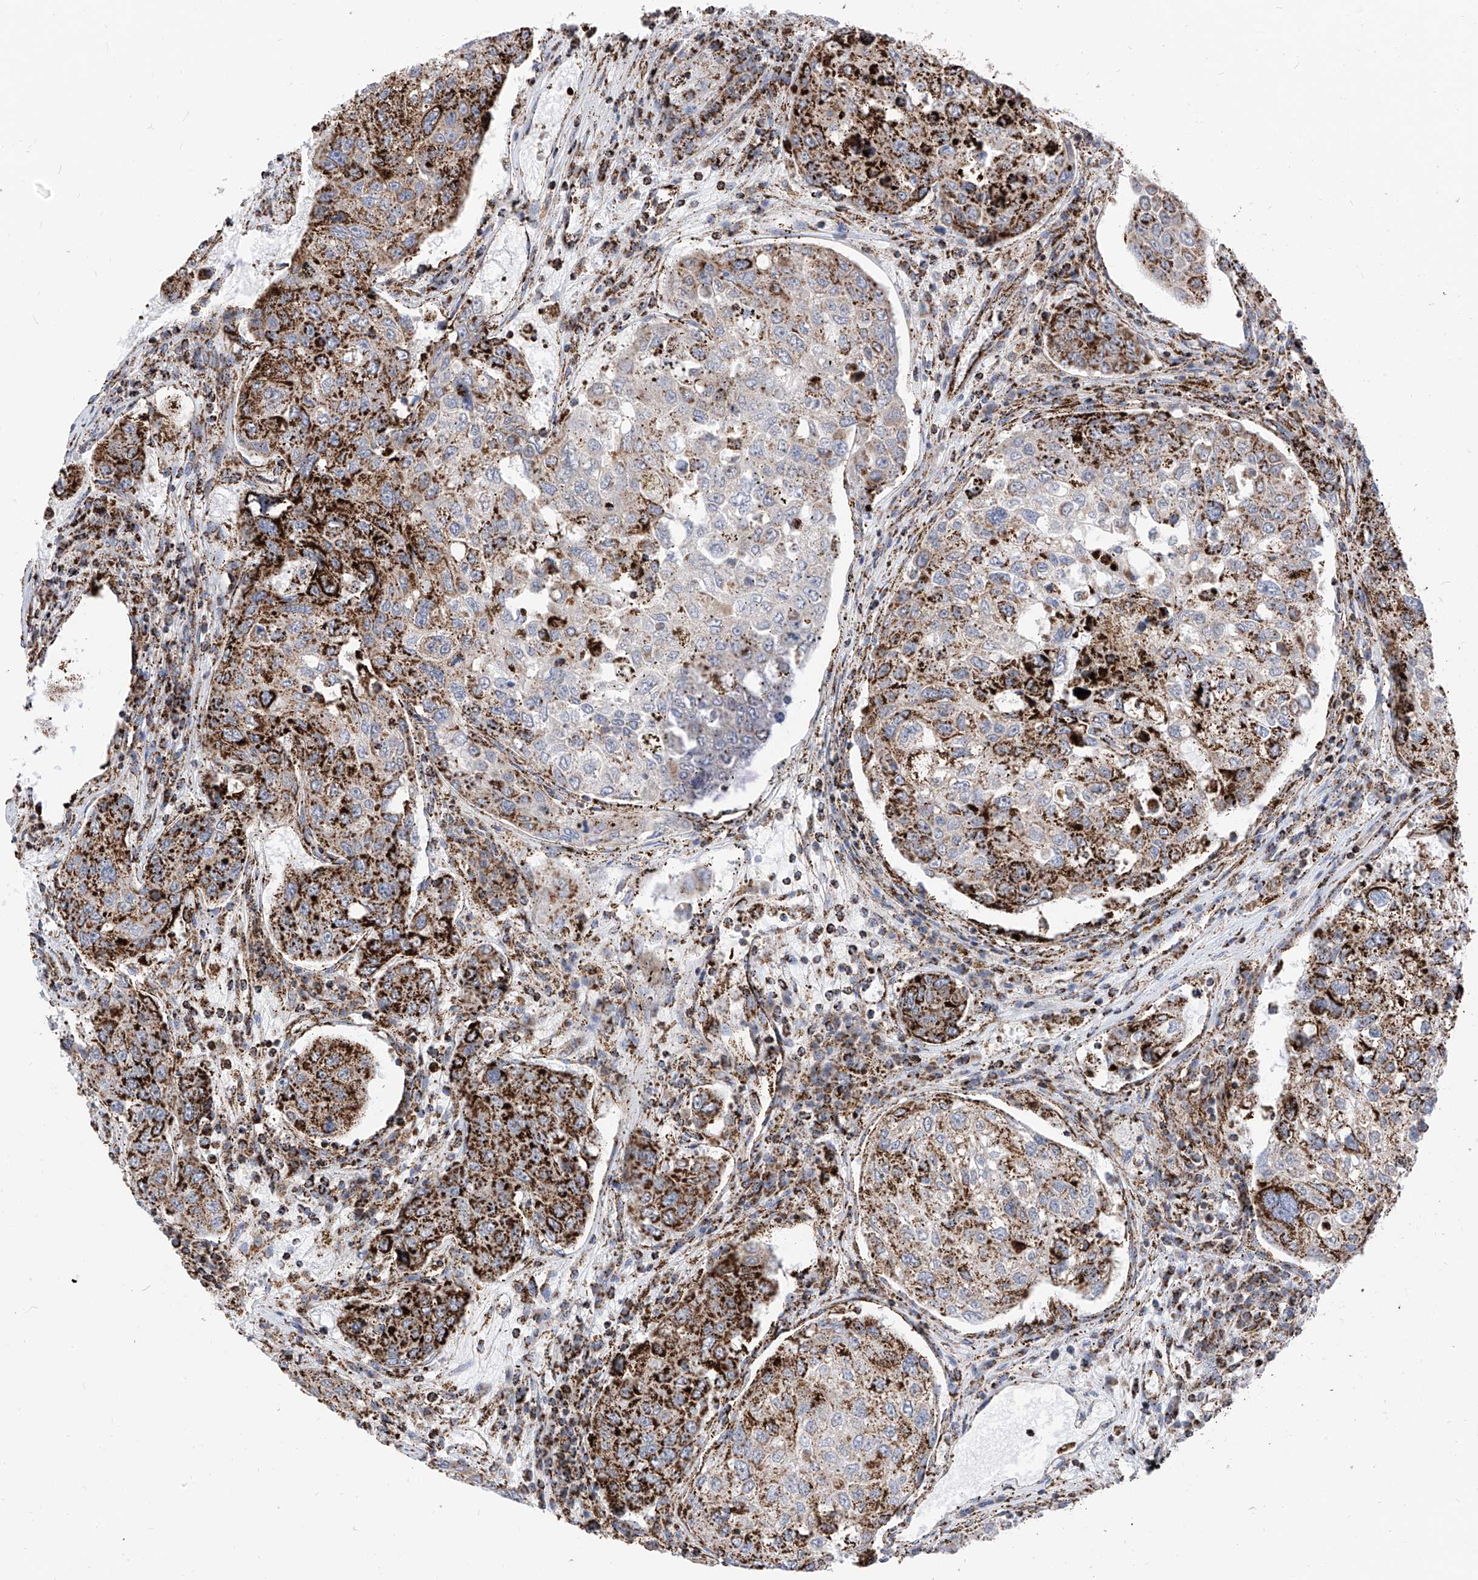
{"staining": {"intensity": "strong", "quantity": "25%-75%", "location": "cytoplasmic/membranous"}, "tissue": "urothelial cancer", "cell_type": "Tumor cells", "image_type": "cancer", "snomed": [{"axis": "morphology", "description": "Urothelial carcinoma, High grade"}, {"axis": "topography", "description": "Lymph node"}, {"axis": "topography", "description": "Urinary bladder"}], "caption": "Protein positivity by immunohistochemistry demonstrates strong cytoplasmic/membranous positivity in approximately 25%-75% of tumor cells in high-grade urothelial carcinoma.", "gene": "COX5B", "patient": {"sex": "male", "age": 51}}